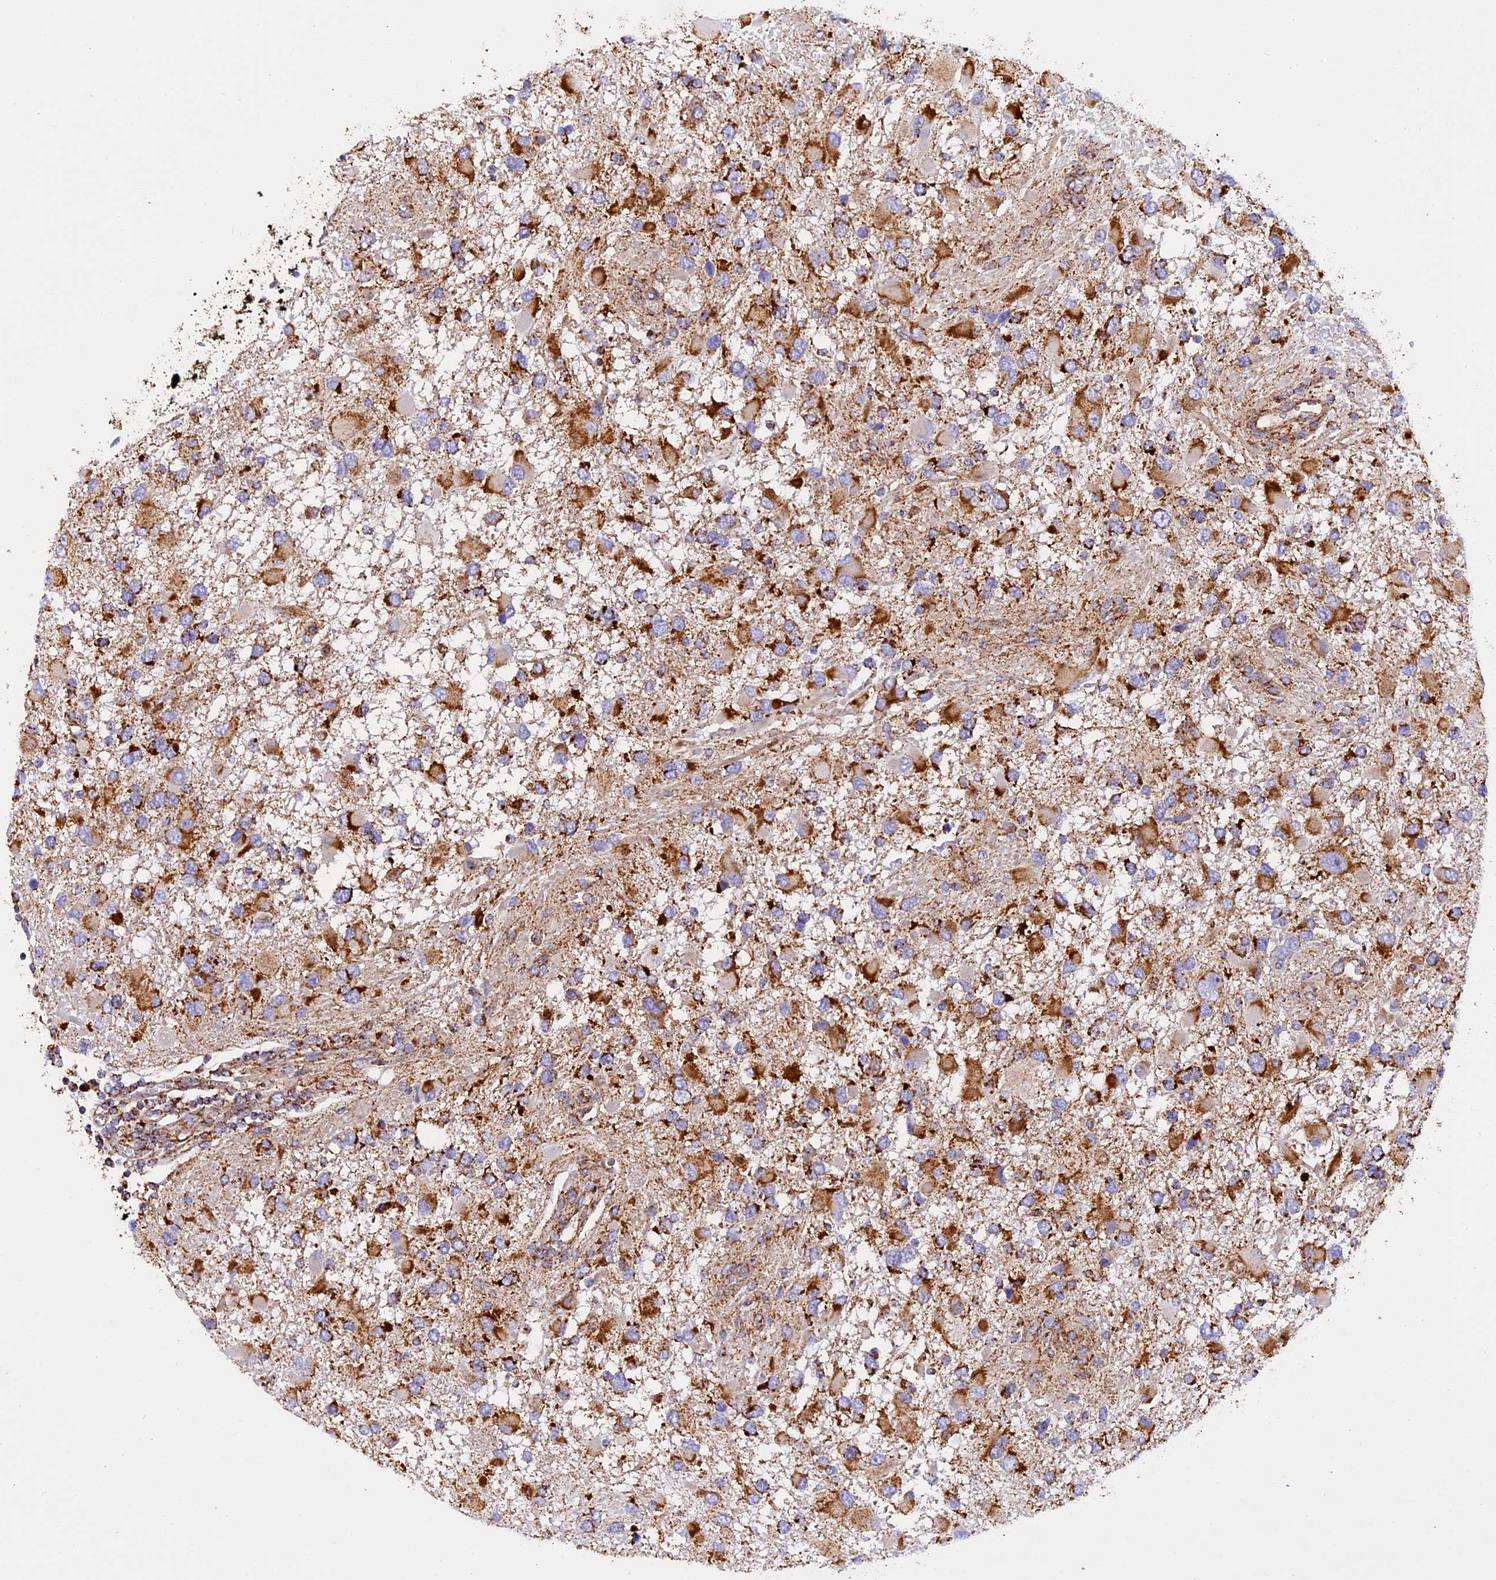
{"staining": {"intensity": "strong", "quantity": "25%-75%", "location": "cytoplasmic/membranous"}, "tissue": "glioma", "cell_type": "Tumor cells", "image_type": "cancer", "snomed": [{"axis": "morphology", "description": "Glioma, malignant, High grade"}, {"axis": "topography", "description": "Brain"}], "caption": "High-grade glioma (malignant) was stained to show a protein in brown. There is high levels of strong cytoplasmic/membranous expression in approximately 25%-75% of tumor cells.", "gene": "UQCRB", "patient": {"sex": "male", "age": 53}}